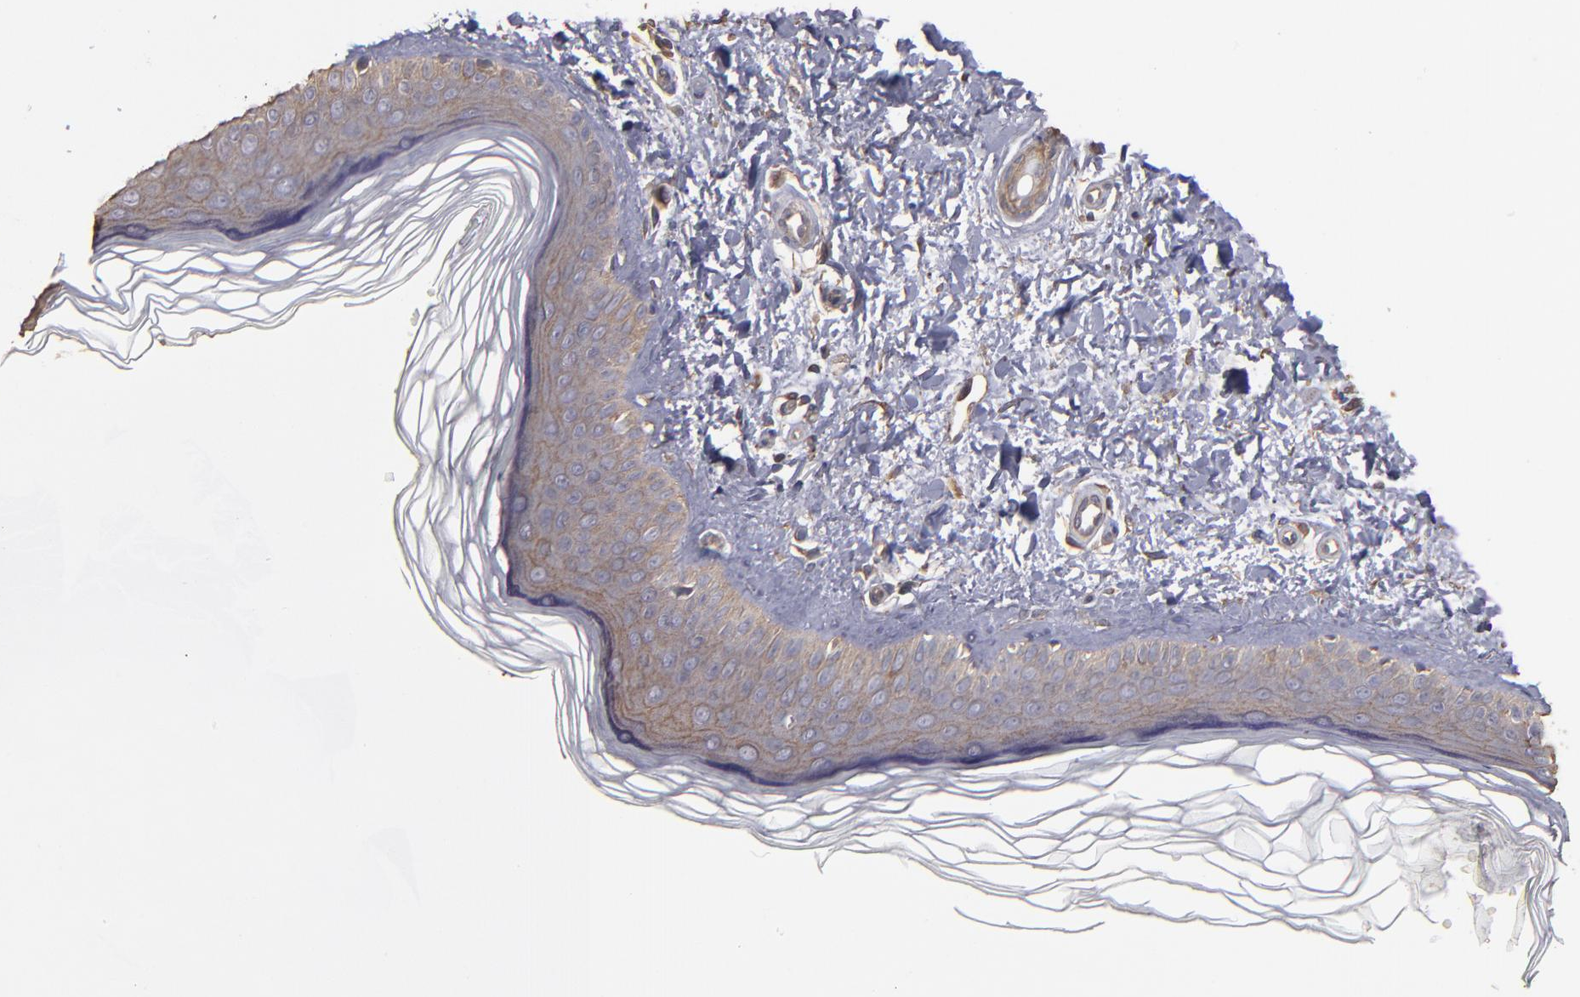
{"staining": {"intensity": "weak", "quantity": ">75%", "location": "cytoplasmic/membranous"}, "tissue": "skin", "cell_type": "Fibroblasts", "image_type": "normal", "snomed": [{"axis": "morphology", "description": "Normal tissue, NOS"}, {"axis": "topography", "description": "Skin"}], "caption": "Brown immunohistochemical staining in benign skin reveals weak cytoplasmic/membranous staining in approximately >75% of fibroblasts. The staining is performed using DAB (3,3'-diaminobenzidine) brown chromogen to label protein expression. The nuclei are counter-stained blue using hematoxylin.", "gene": "DMD", "patient": {"sex": "female", "age": 19}}